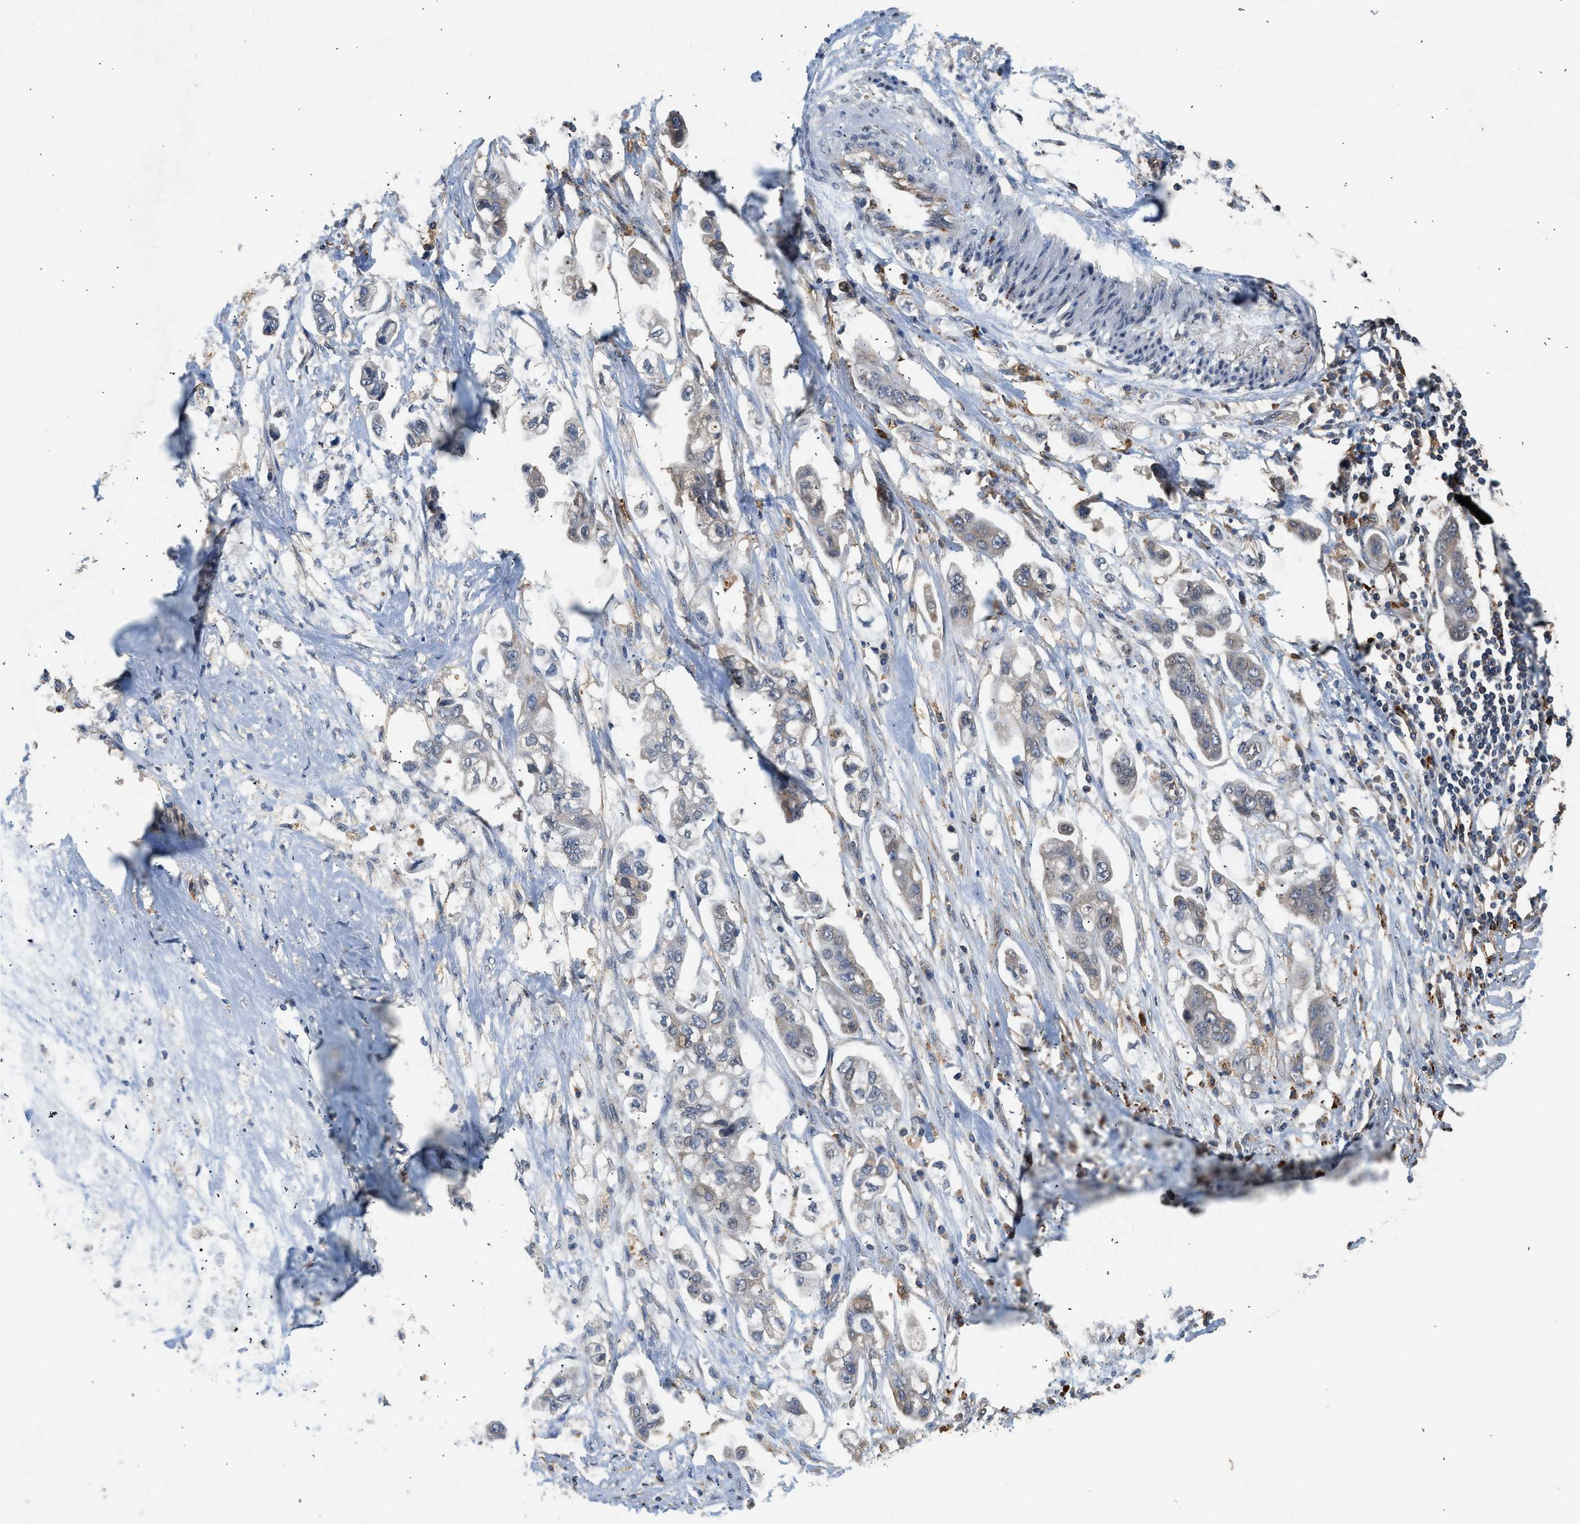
{"staining": {"intensity": "weak", "quantity": "<25%", "location": "cytoplasmic/membranous"}, "tissue": "stomach cancer", "cell_type": "Tumor cells", "image_type": "cancer", "snomed": [{"axis": "morphology", "description": "Adenocarcinoma, NOS"}, {"axis": "topography", "description": "Stomach"}], "caption": "This photomicrograph is of adenocarcinoma (stomach) stained with immunohistochemistry to label a protein in brown with the nuclei are counter-stained blue. There is no staining in tumor cells.", "gene": "CTSV", "patient": {"sex": "male", "age": 62}}